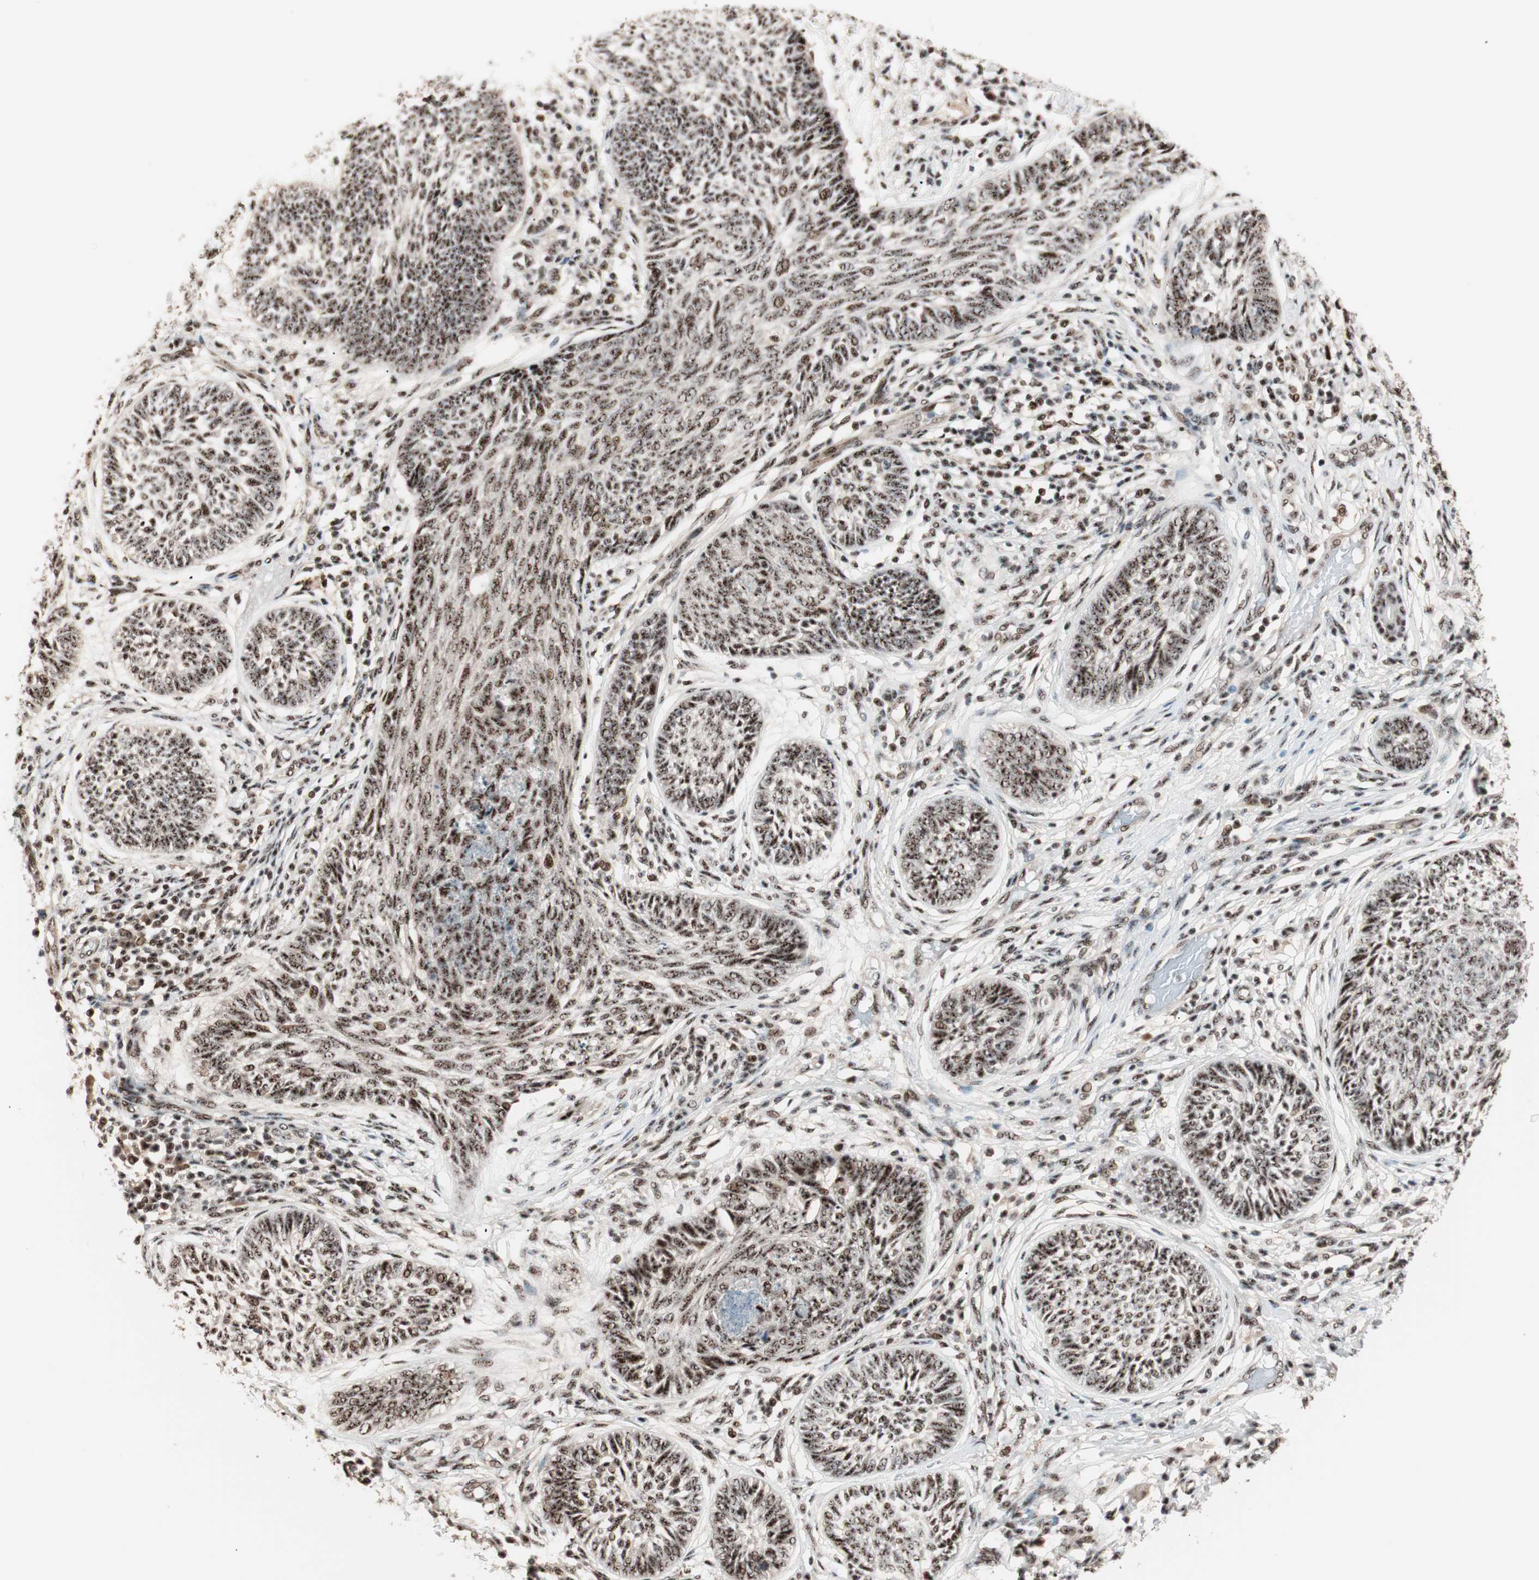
{"staining": {"intensity": "moderate", "quantity": ">75%", "location": "nuclear"}, "tissue": "skin cancer", "cell_type": "Tumor cells", "image_type": "cancer", "snomed": [{"axis": "morphology", "description": "Papilloma, NOS"}, {"axis": "morphology", "description": "Basal cell carcinoma"}, {"axis": "topography", "description": "Skin"}], "caption": "Immunohistochemistry image of basal cell carcinoma (skin) stained for a protein (brown), which demonstrates medium levels of moderate nuclear positivity in about >75% of tumor cells.", "gene": "NR5A2", "patient": {"sex": "male", "age": 87}}